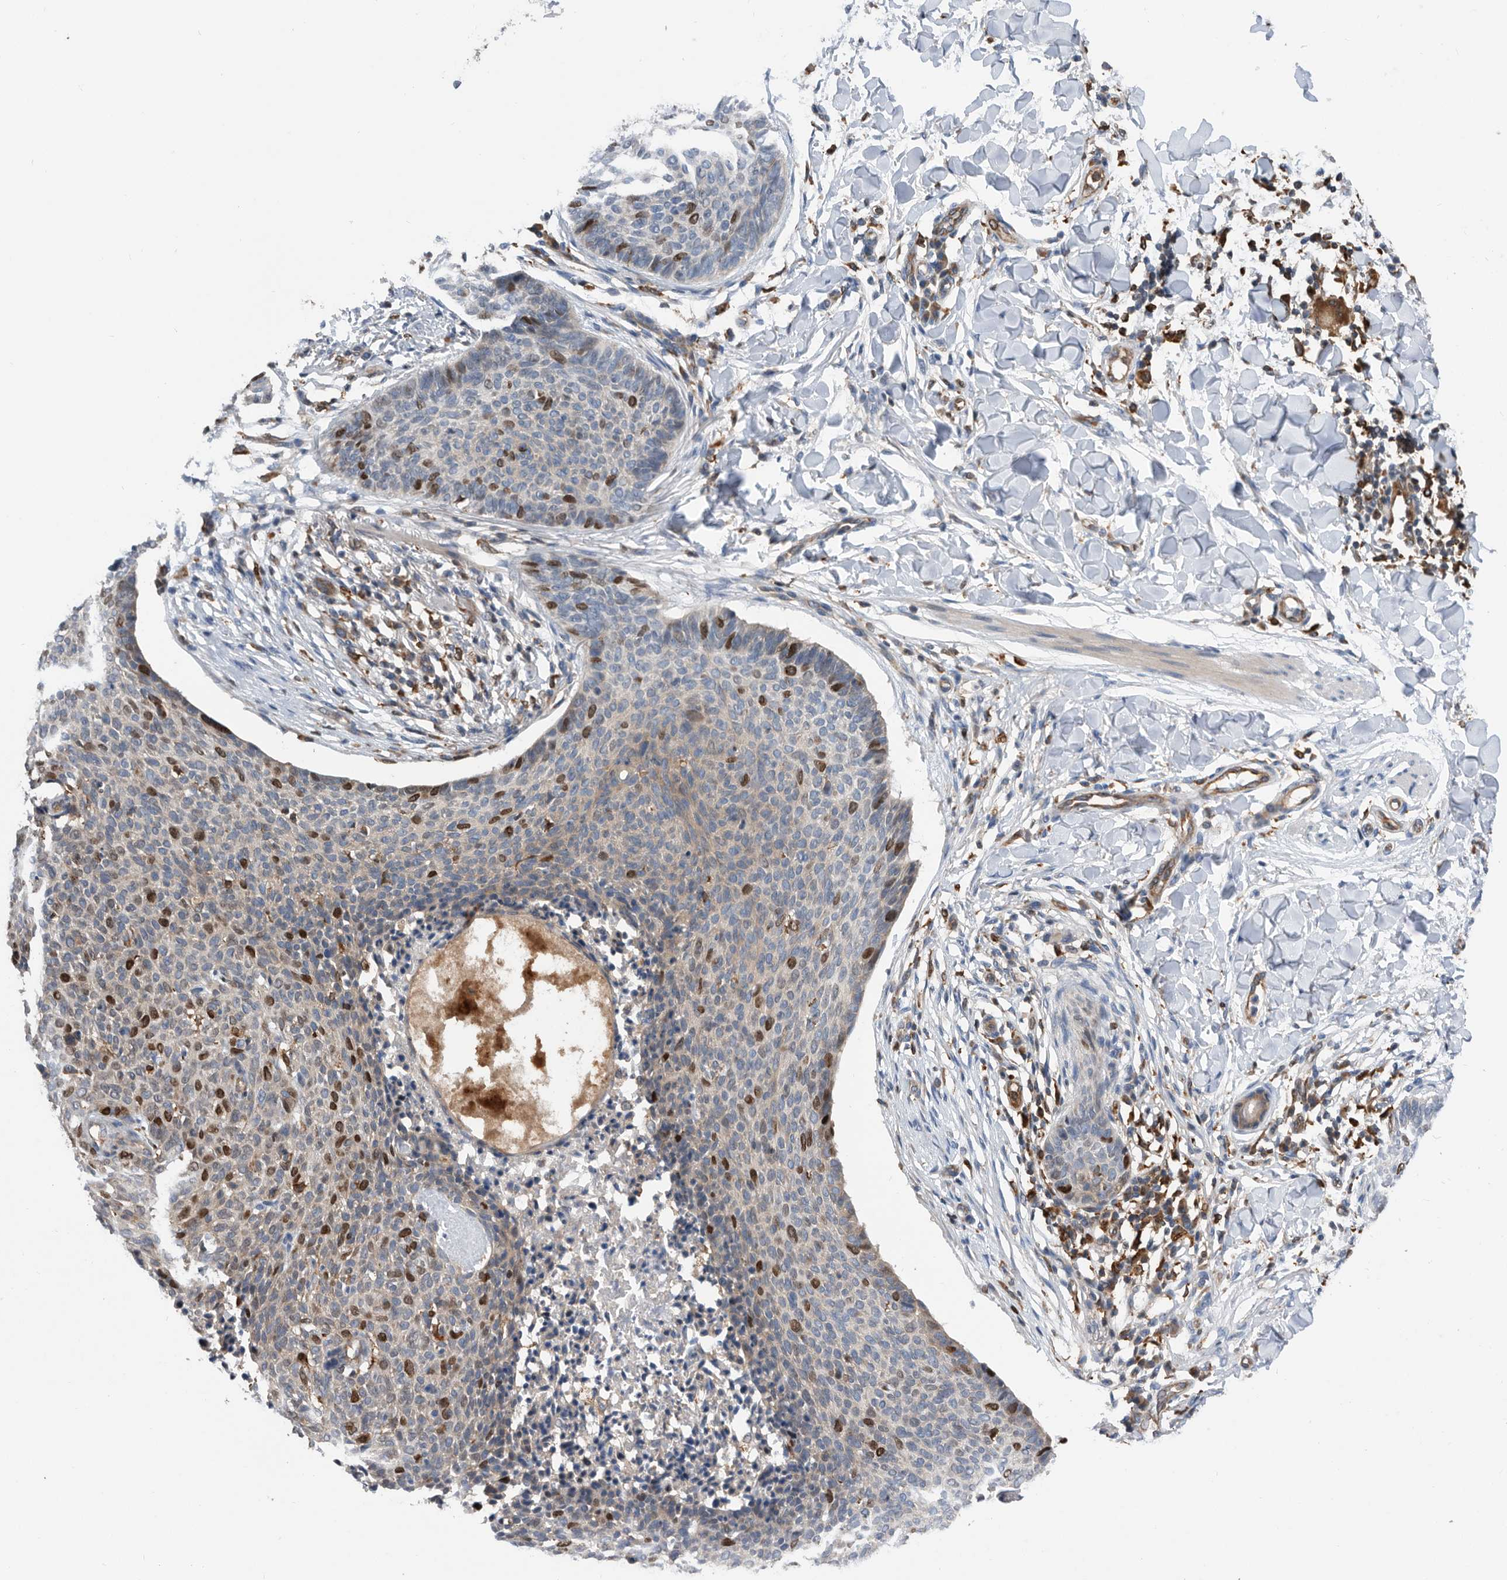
{"staining": {"intensity": "moderate", "quantity": "25%-75%", "location": "nuclear"}, "tissue": "skin cancer", "cell_type": "Tumor cells", "image_type": "cancer", "snomed": [{"axis": "morphology", "description": "Normal tissue, NOS"}, {"axis": "morphology", "description": "Basal cell carcinoma"}, {"axis": "topography", "description": "Skin"}], "caption": "Approximately 25%-75% of tumor cells in basal cell carcinoma (skin) reveal moderate nuclear protein positivity as visualized by brown immunohistochemical staining.", "gene": "ATAD2", "patient": {"sex": "male", "age": 50}}